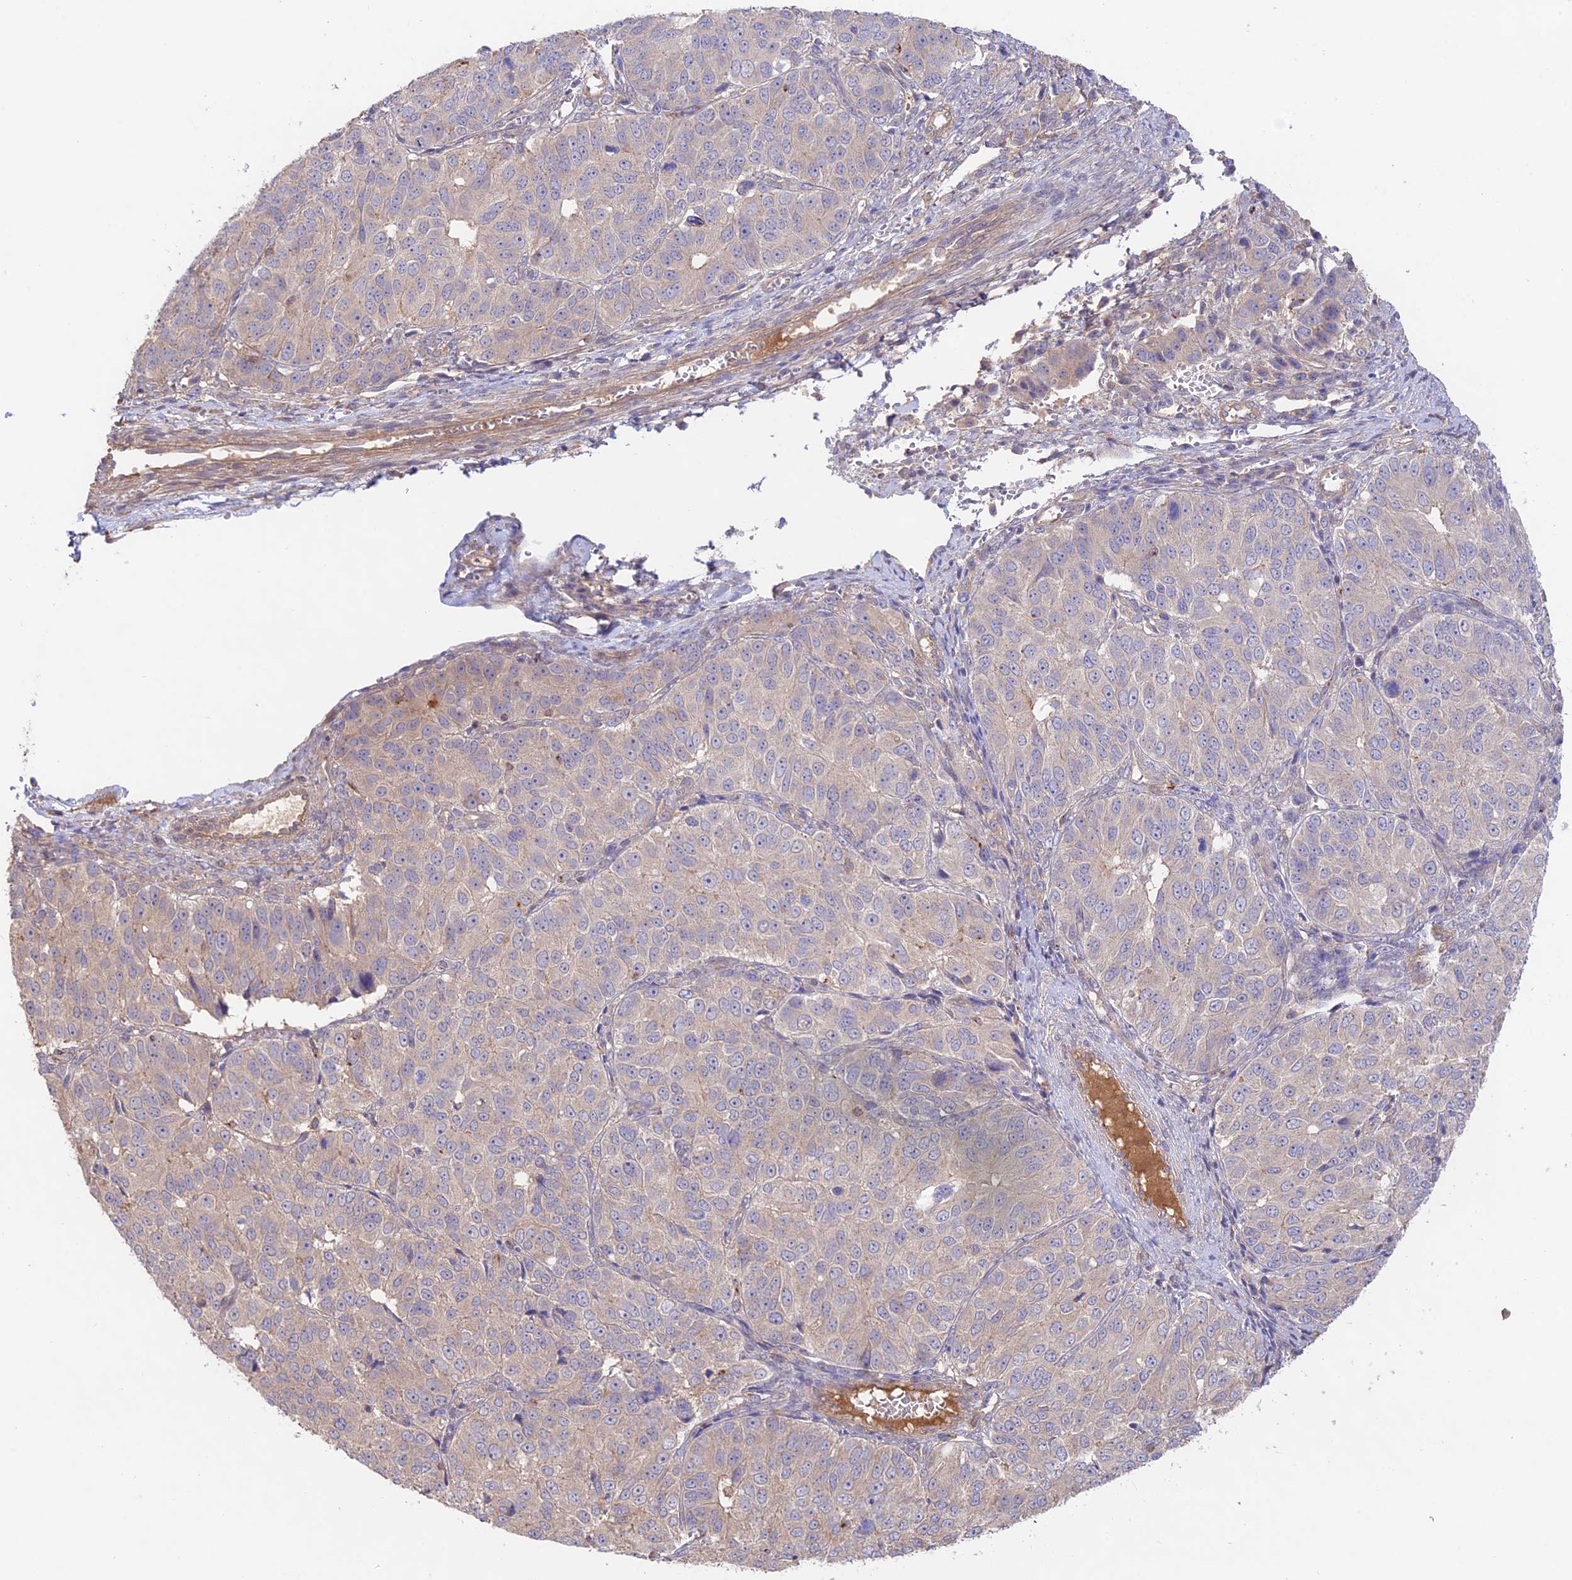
{"staining": {"intensity": "weak", "quantity": "<25%", "location": "cytoplasmic/membranous"}, "tissue": "ovarian cancer", "cell_type": "Tumor cells", "image_type": "cancer", "snomed": [{"axis": "morphology", "description": "Carcinoma, endometroid"}, {"axis": "topography", "description": "Ovary"}], "caption": "High power microscopy micrograph of an immunohistochemistry (IHC) photomicrograph of ovarian endometroid carcinoma, revealing no significant staining in tumor cells.", "gene": "CLCF1", "patient": {"sex": "female", "age": 51}}